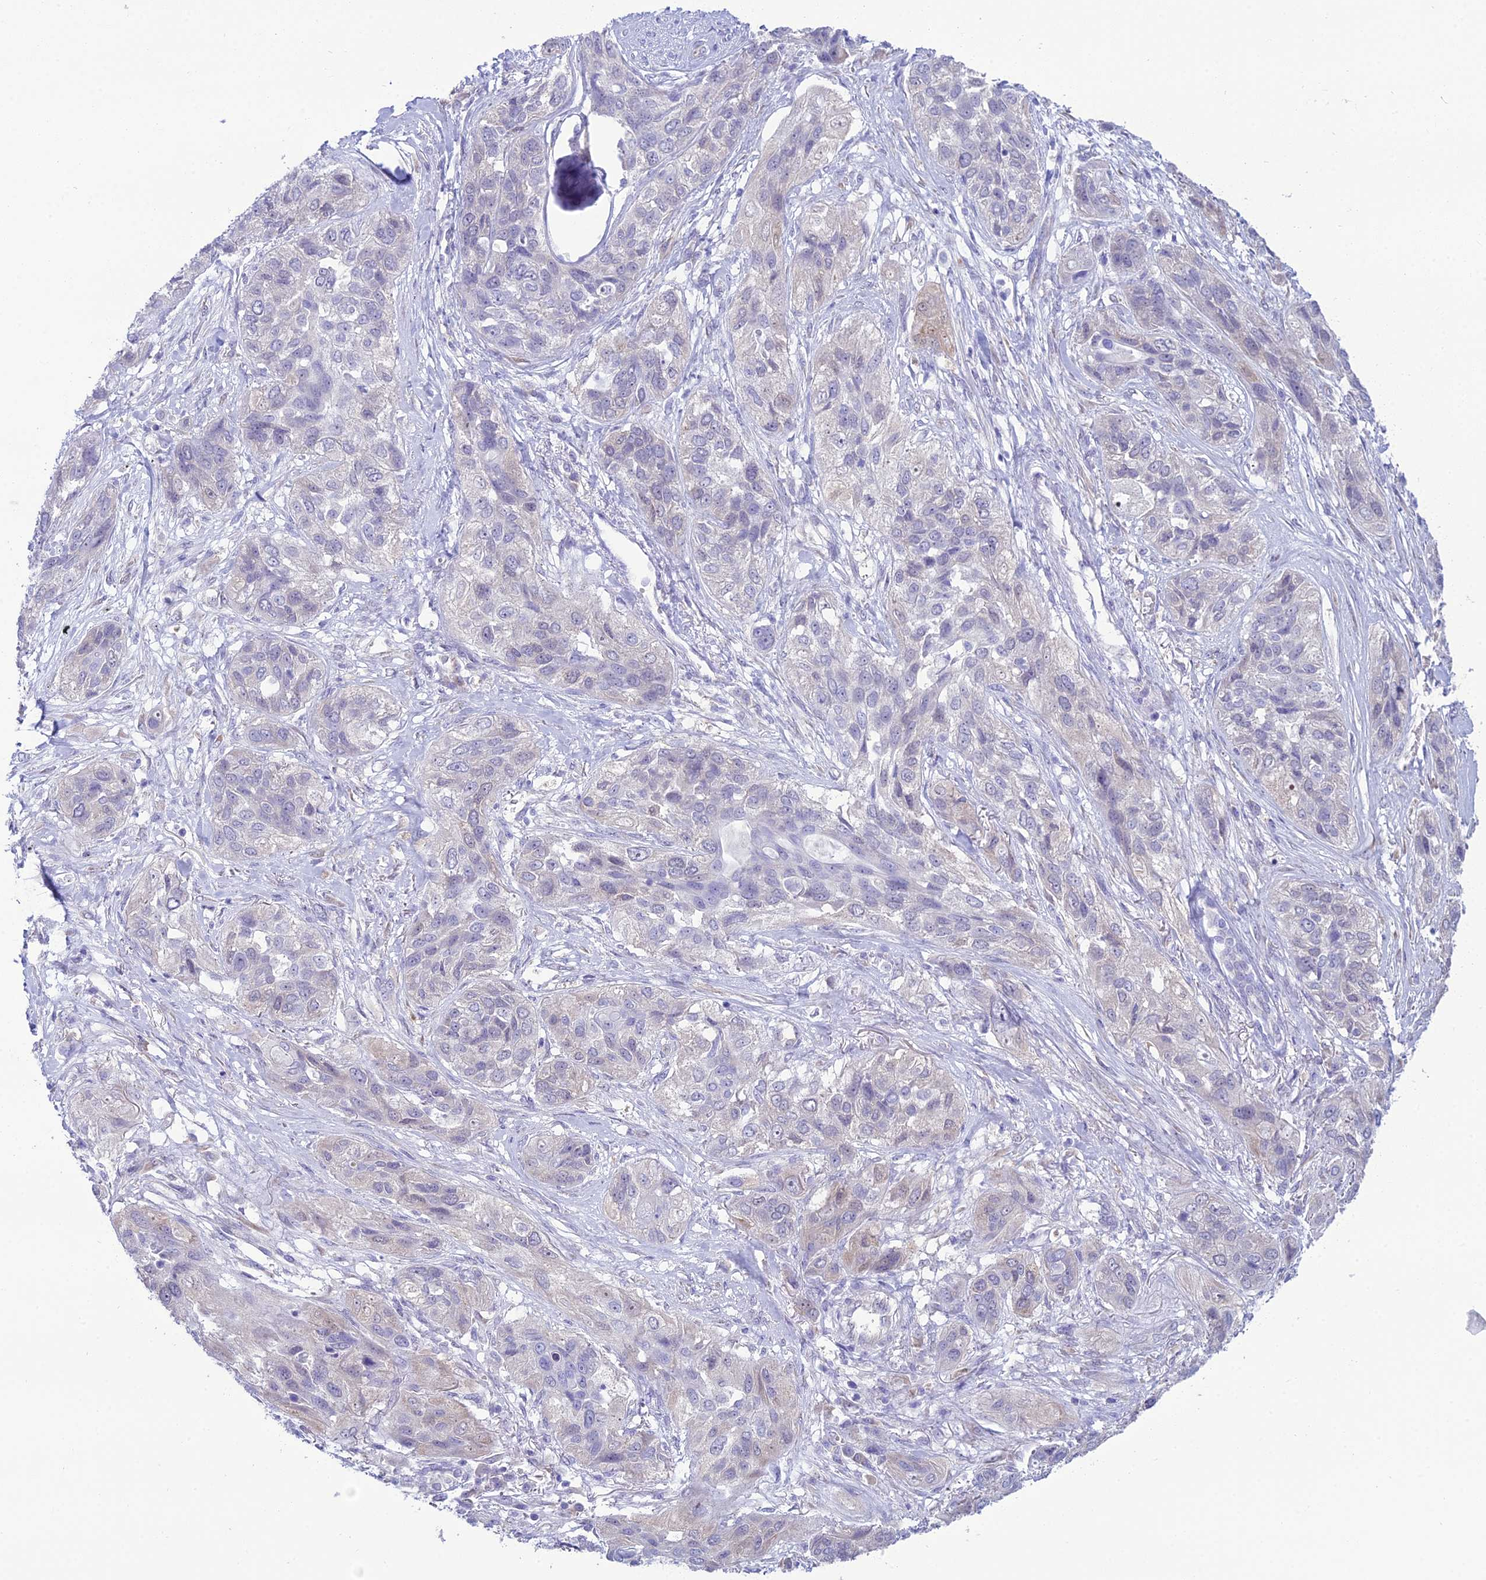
{"staining": {"intensity": "negative", "quantity": "none", "location": "none"}, "tissue": "lung cancer", "cell_type": "Tumor cells", "image_type": "cancer", "snomed": [{"axis": "morphology", "description": "Squamous cell carcinoma, NOS"}, {"axis": "topography", "description": "Lung"}], "caption": "This image is of lung cancer (squamous cell carcinoma) stained with IHC to label a protein in brown with the nuclei are counter-stained blue. There is no staining in tumor cells.", "gene": "GNPNAT1", "patient": {"sex": "female", "age": 70}}